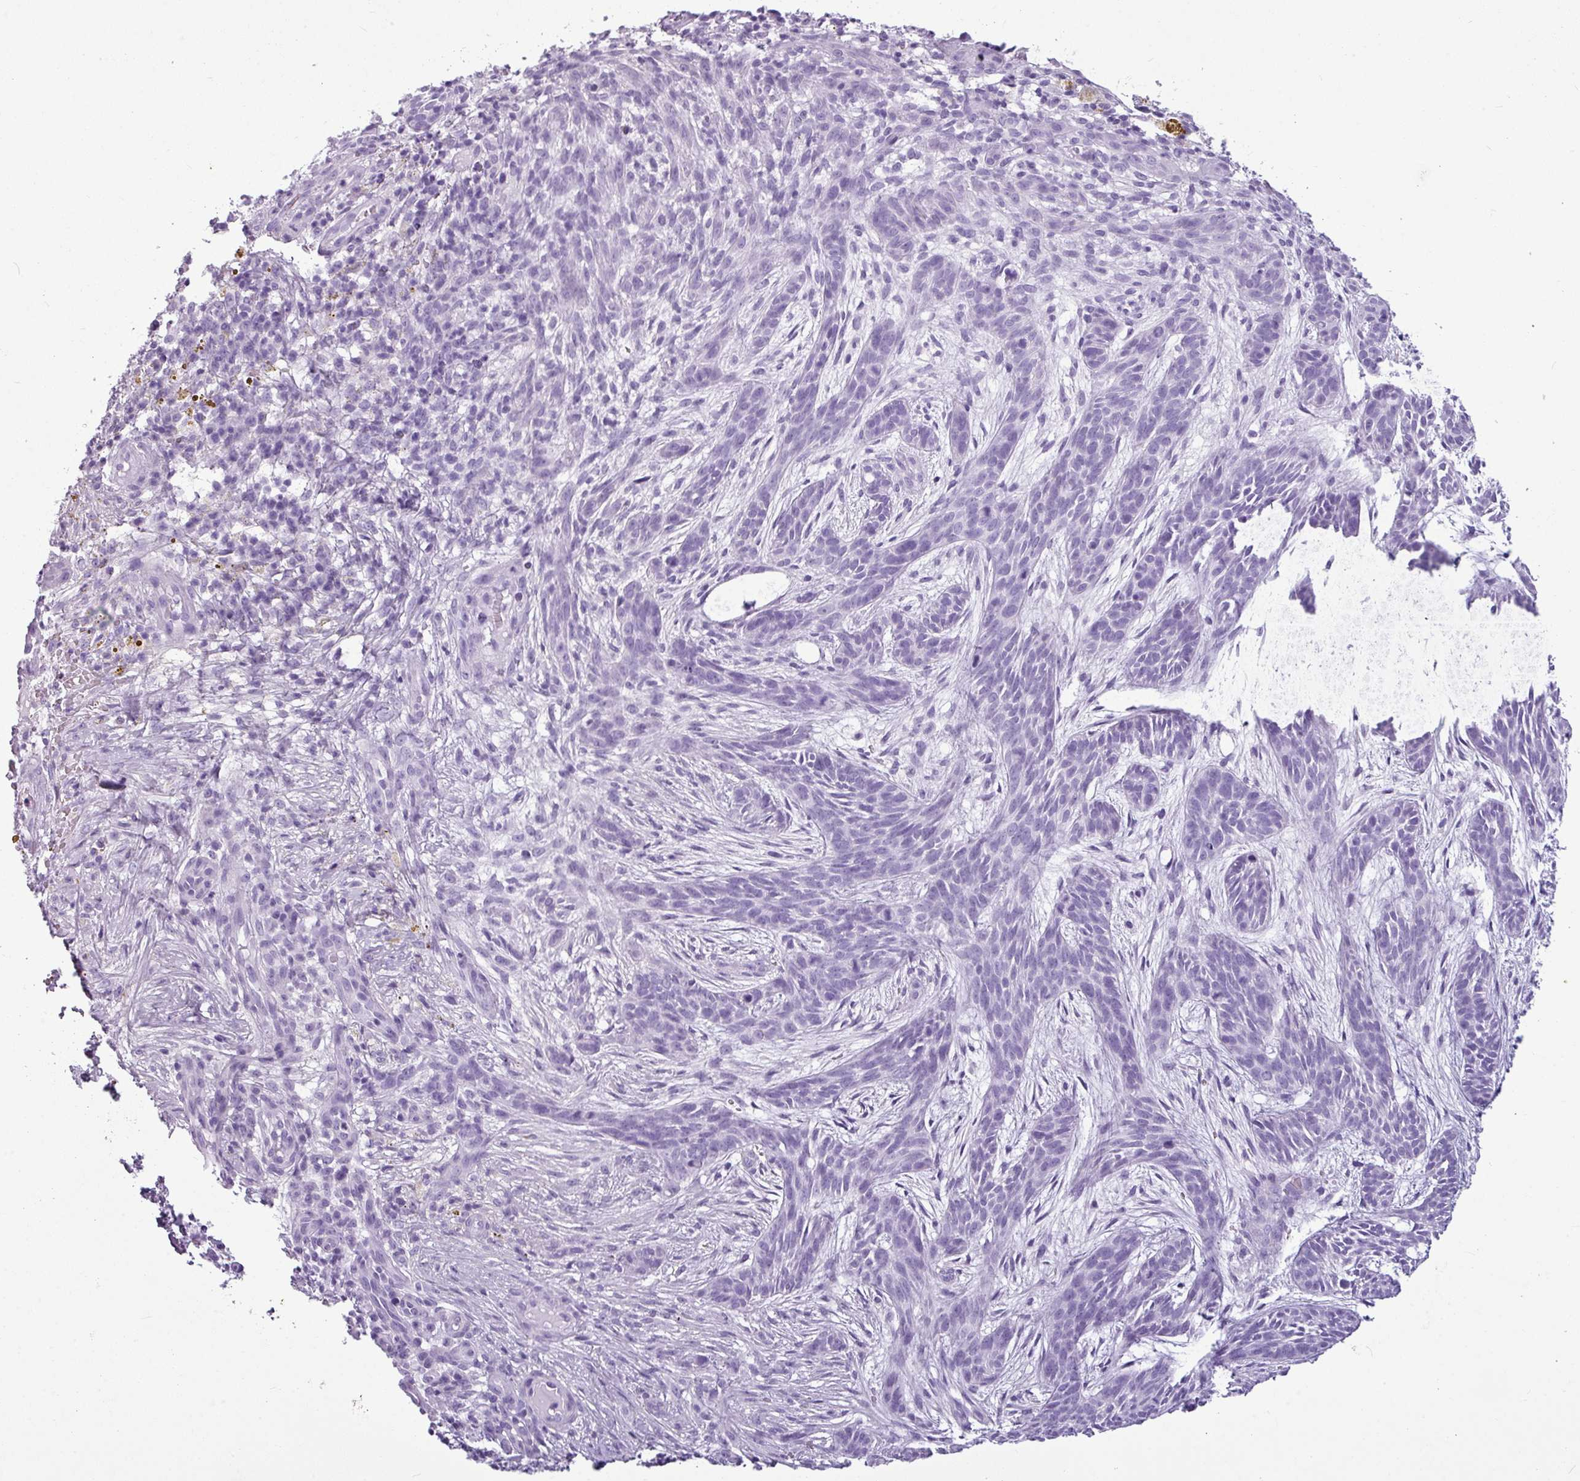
{"staining": {"intensity": "negative", "quantity": "none", "location": "none"}, "tissue": "skin cancer", "cell_type": "Tumor cells", "image_type": "cancer", "snomed": [{"axis": "morphology", "description": "Basal cell carcinoma"}, {"axis": "topography", "description": "Skin"}], "caption": "Immunohistochemical staining of human basal cell carcinoma (skin) demonstrates no significant positivity in tumor cells.", "gene": "AMY1B", "patient": {"sex": "male", "age": 89}}